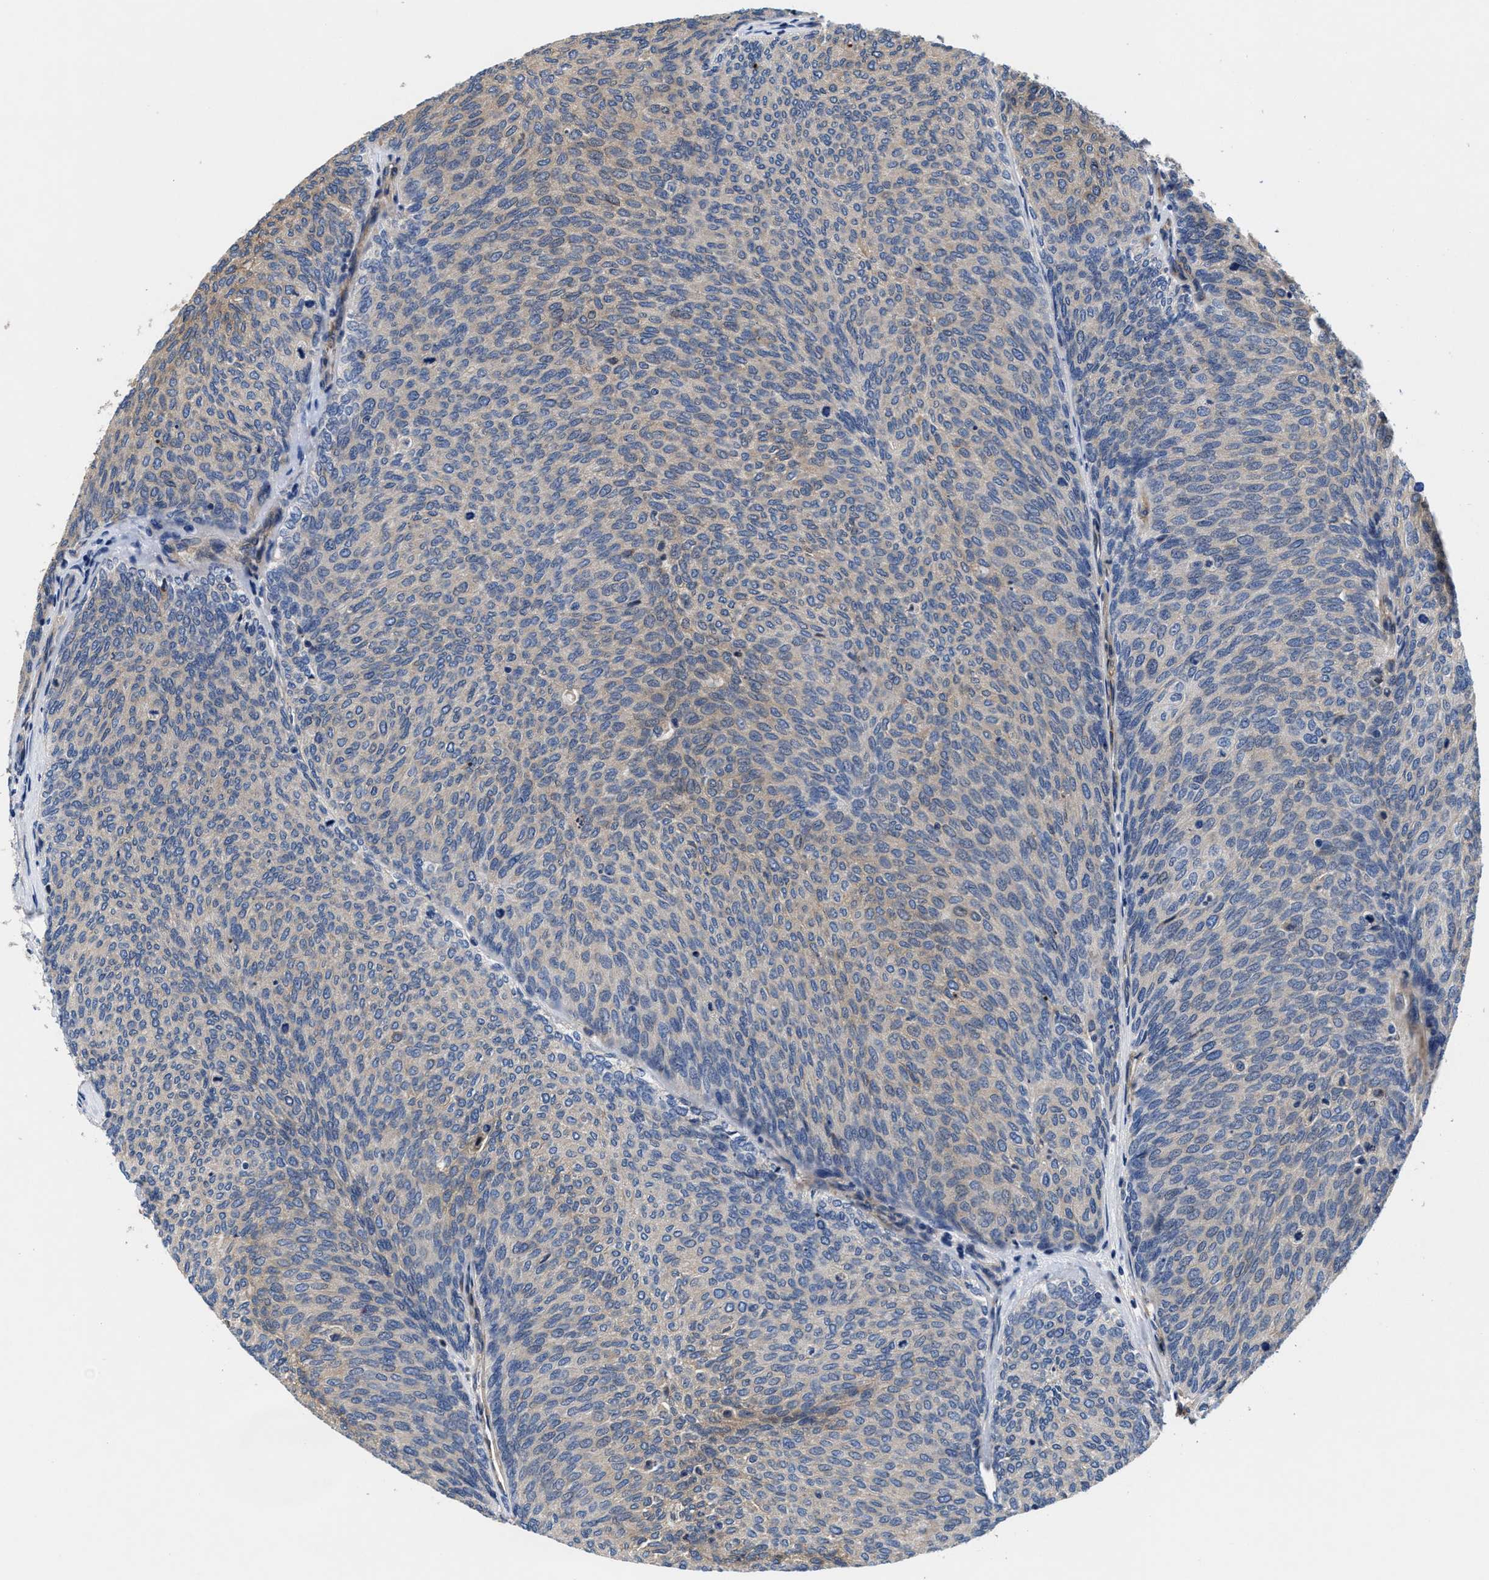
{"staining": {"intensity": "weak", "quantity": ">75%", "location": "cytoplasmic/membranous"}, "tissue": "urothelial cancer", "cell_type": "Tumor cells", "image_type": "cancer", "snomed": [{"axis": "morphology", "description": "Urothelial carcinoma, Low grade"}, {"axis": "topography", "description": "Urinary bladder"}], "caption": "Immunohistochemical staining of low-grade urothelial carcinoma displays weak cytoplasmic/membranous protein staining in about >75% of tumor cells. (Brightfield microscopy of DAB IHC at high magnification).", "gene": "SLC12A2", "patient": {"sex": "female", "age": 79}}